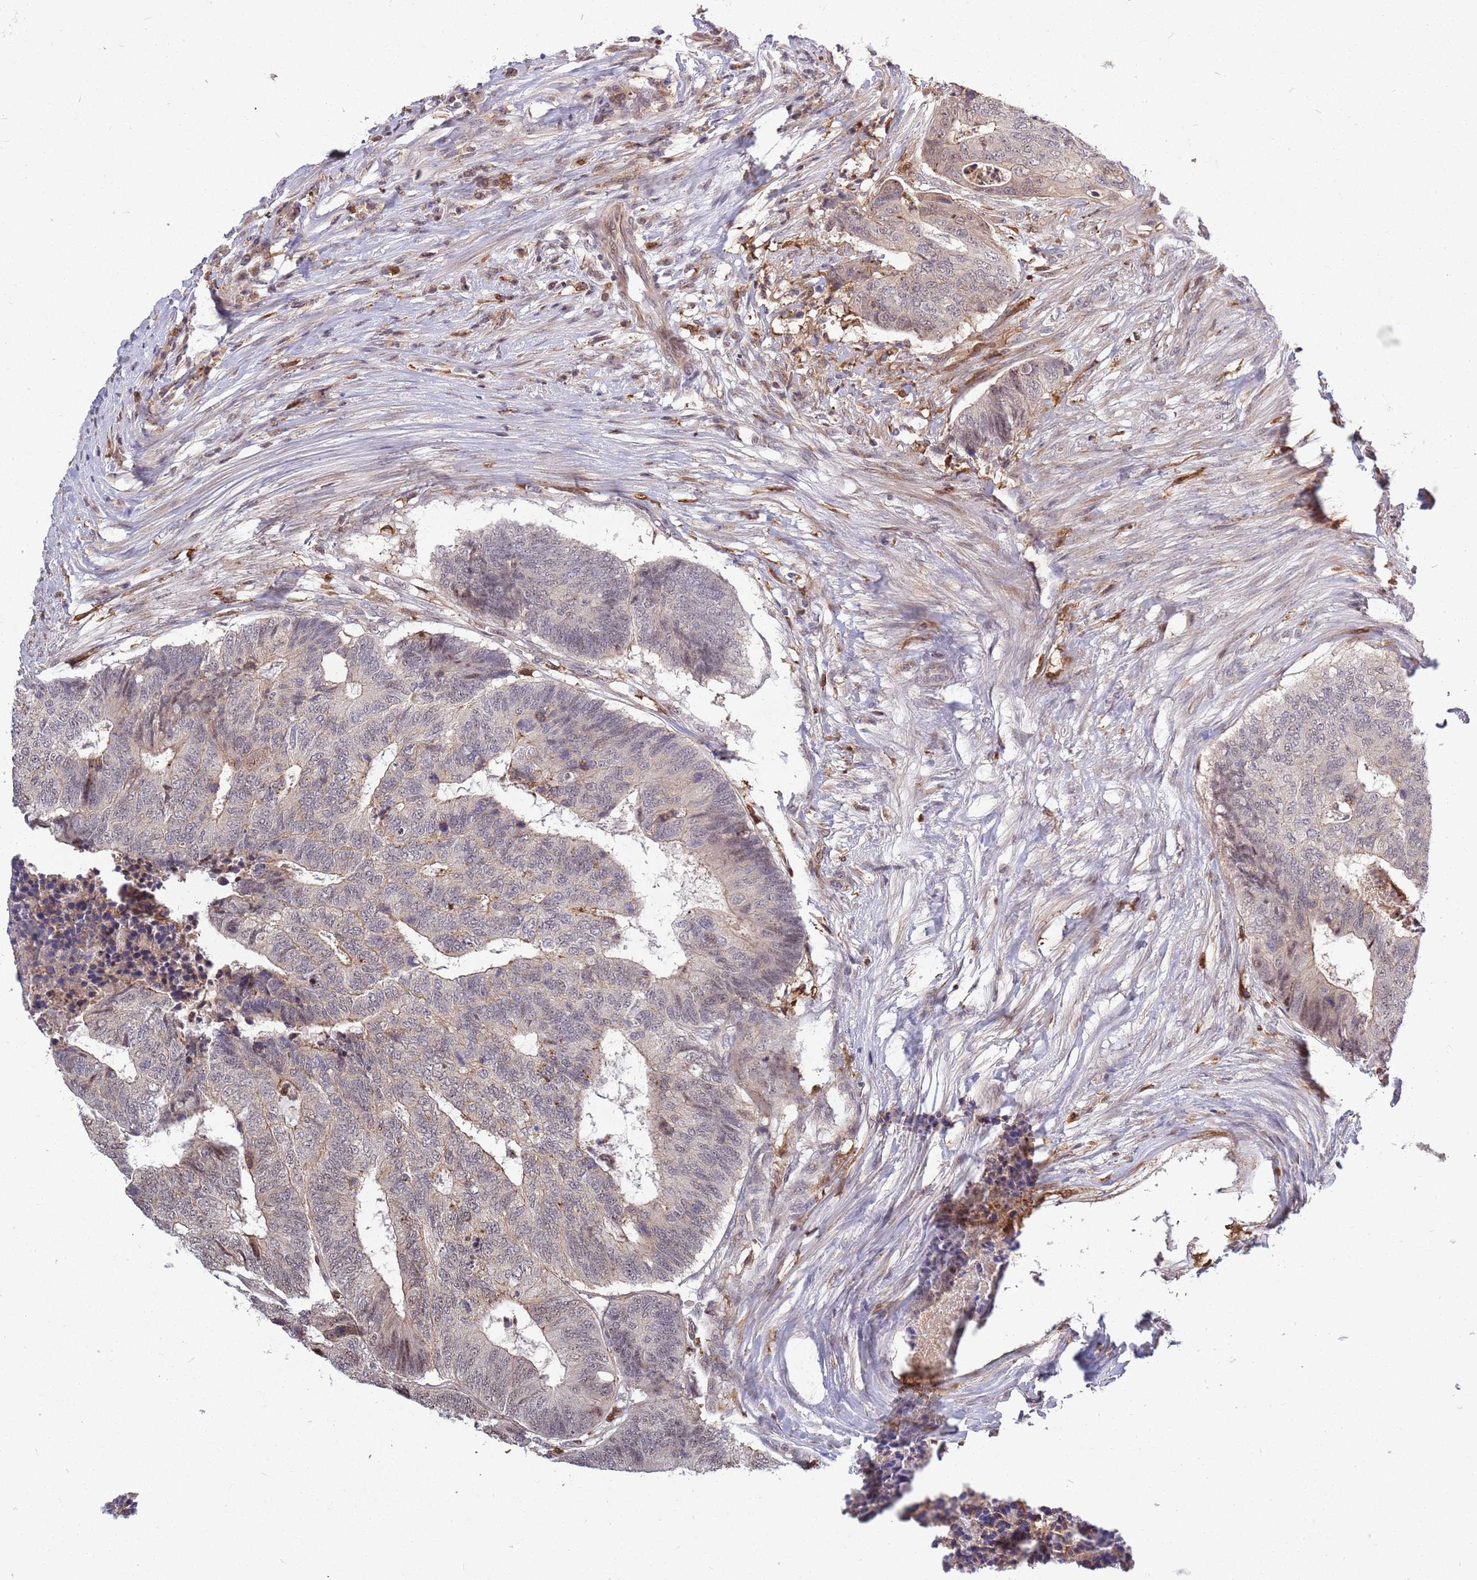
{"staining": {"intensity": "weak", "quantity": "<25%", "location": "cytoplasmic/membranous"}, "tissue": "colorectal cancer", "cell_type": "Tumor cells", "image_type": "cancer", "snomed": [{"axis": "morphology", "description": "Adenocarcinoma, NOS"}, {"axis": "topography", "description": "Colon"}], "caption": "Immunohistochemical staining of colorectal adenocarcinoma reveals no significant expression in tumor cells. The staining is performed using DAB brown chromogen with nuclei counter-stained in using hematoxylin.", "gene": "CCNJL", "patient": {"sex": "female", "age": 67}}